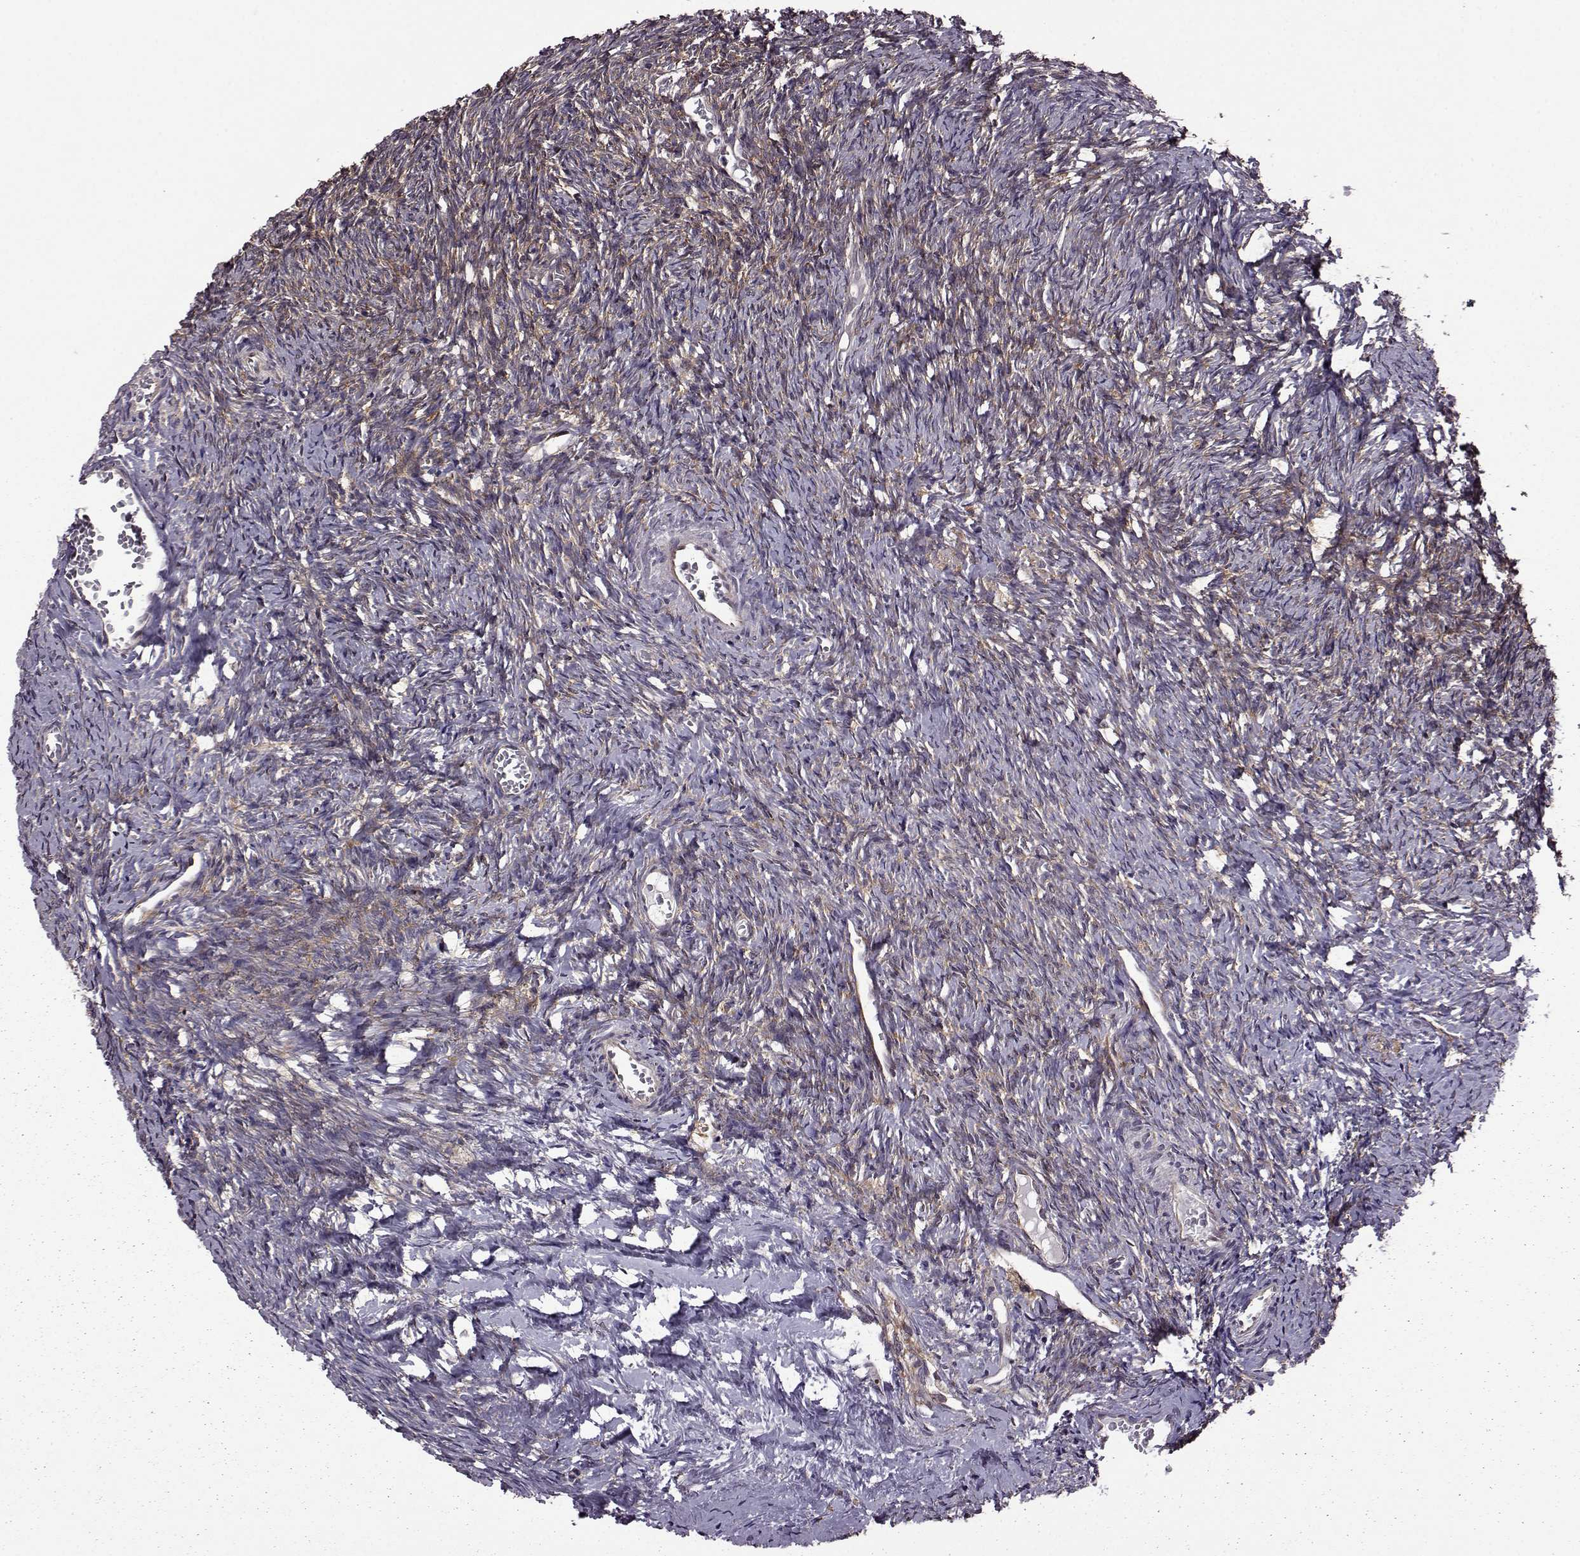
{"staining": {"intensity": "moderate", "quantity": ">75%", "location": "cytoplasmic/membranous"}, "tissue": "ovary", "cell_type": "Follicle cells", "image_type": "normal", "snomed": [{"axis": "morphology", "description": "Normal tissue, NOS"}, {"axis": "topography", "description": "Ovary"}], "caption": "IHC (DAB) staining of benign ovary shows moderate cytoplasmic/membranous protein expression in approximately >75% of follicle cells.", "gene": "URI1", "patient": {"sex": "female", "age": 39}}